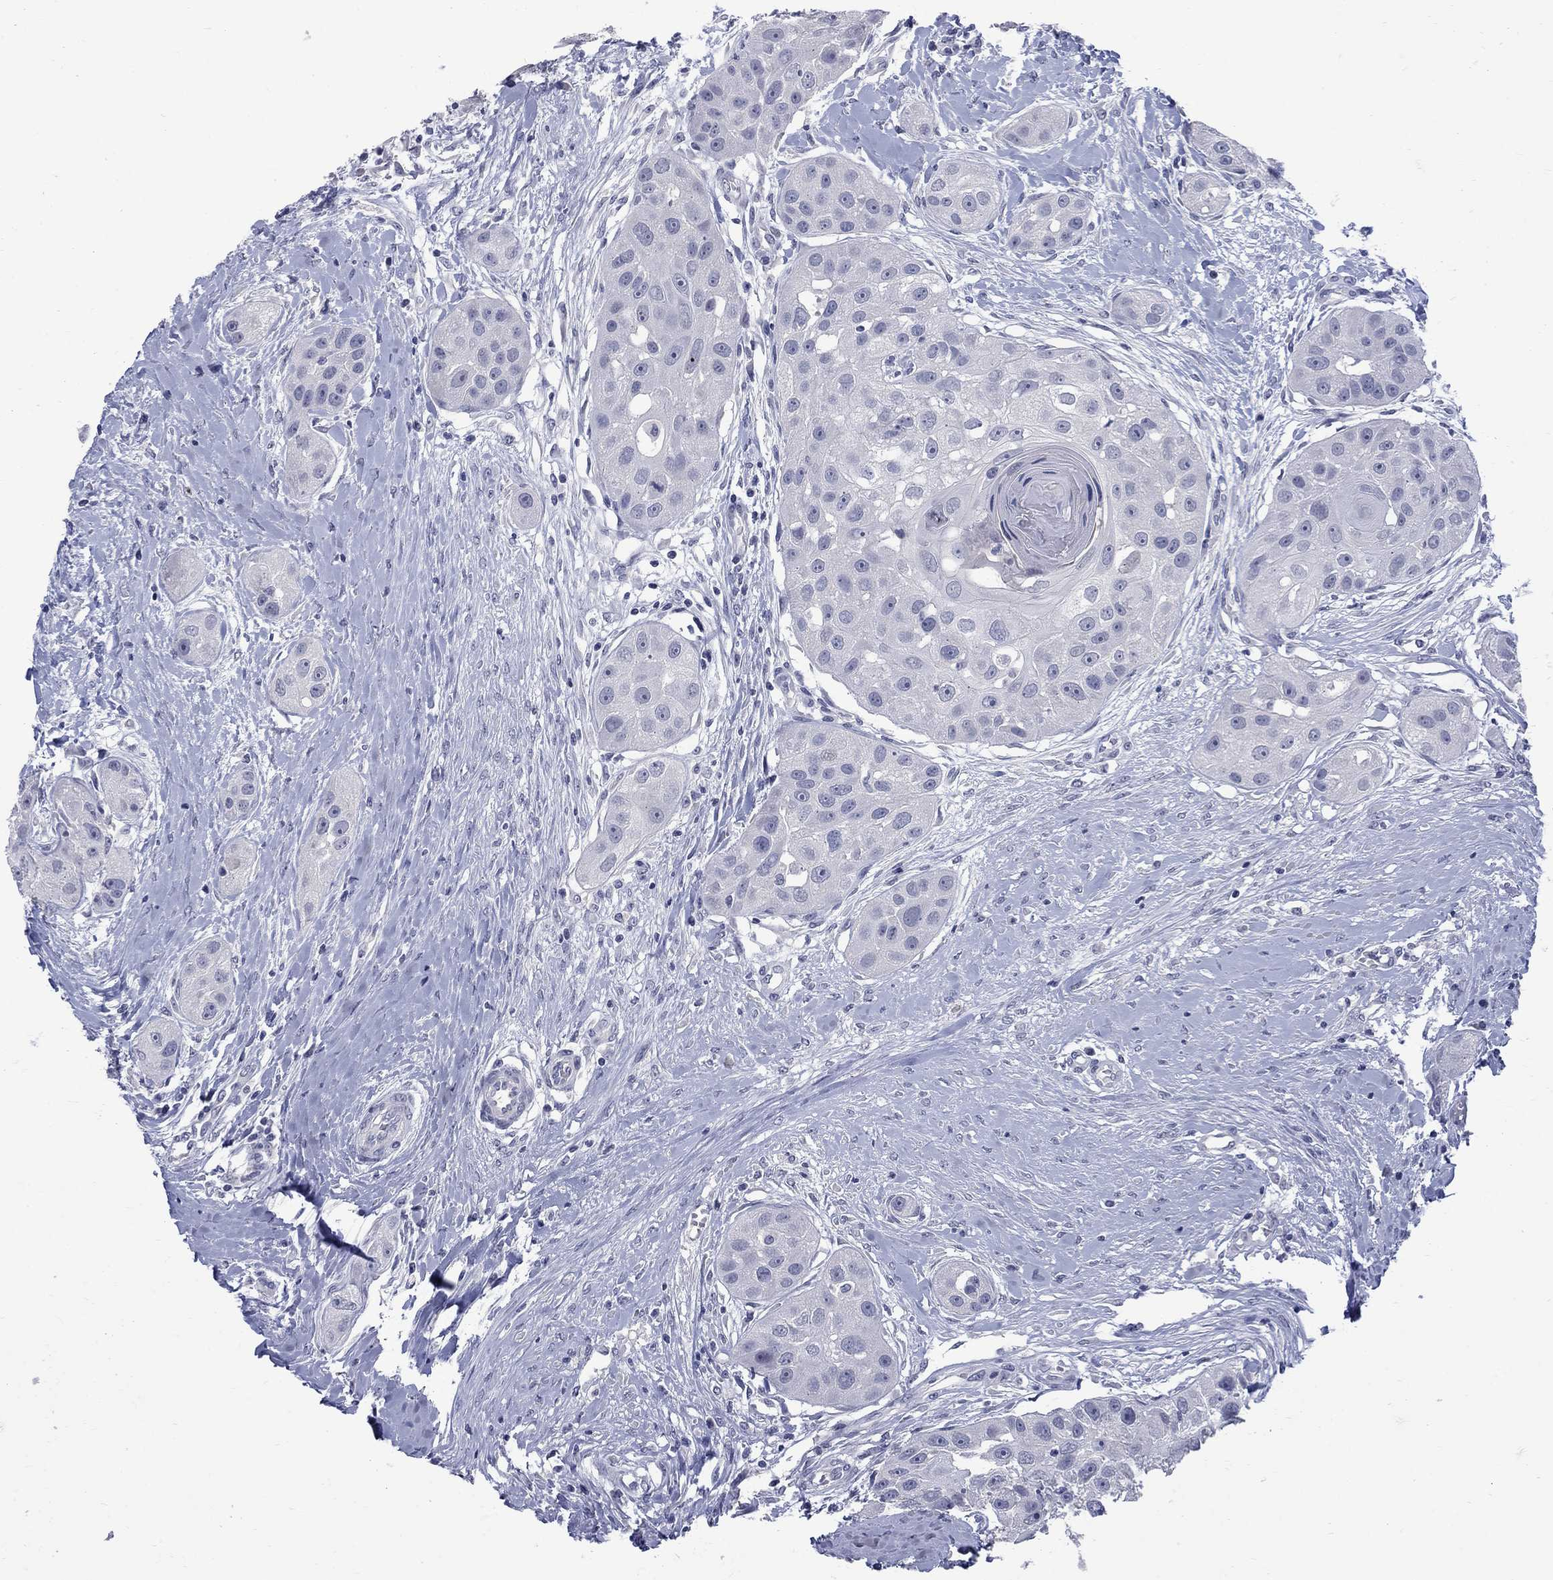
{"staining": {"intensity": "negative", "quantity": "none", "location": "none"}, "tissue": "head and neck cancer", "cell_type": "Tumor cells", "image_type": "cancer", "snomed": [{"axis": "morphology", "description": "Normal tissue, NOS"}, {"axis": "morphology", "description": "Squamous cell carcinoma, NOS"}, {"axis": "topography", "description": "Skeletal muscle"}, {"axis": "topography", "description": "Head-Neck"}], "caption": "Human squamous cell carcinoma (head and neck) stained for a protein using IHC exhibits no expression in tumor cells.", "gene": "CTNND2", "patient": {"sex": "male", "age": 51}}